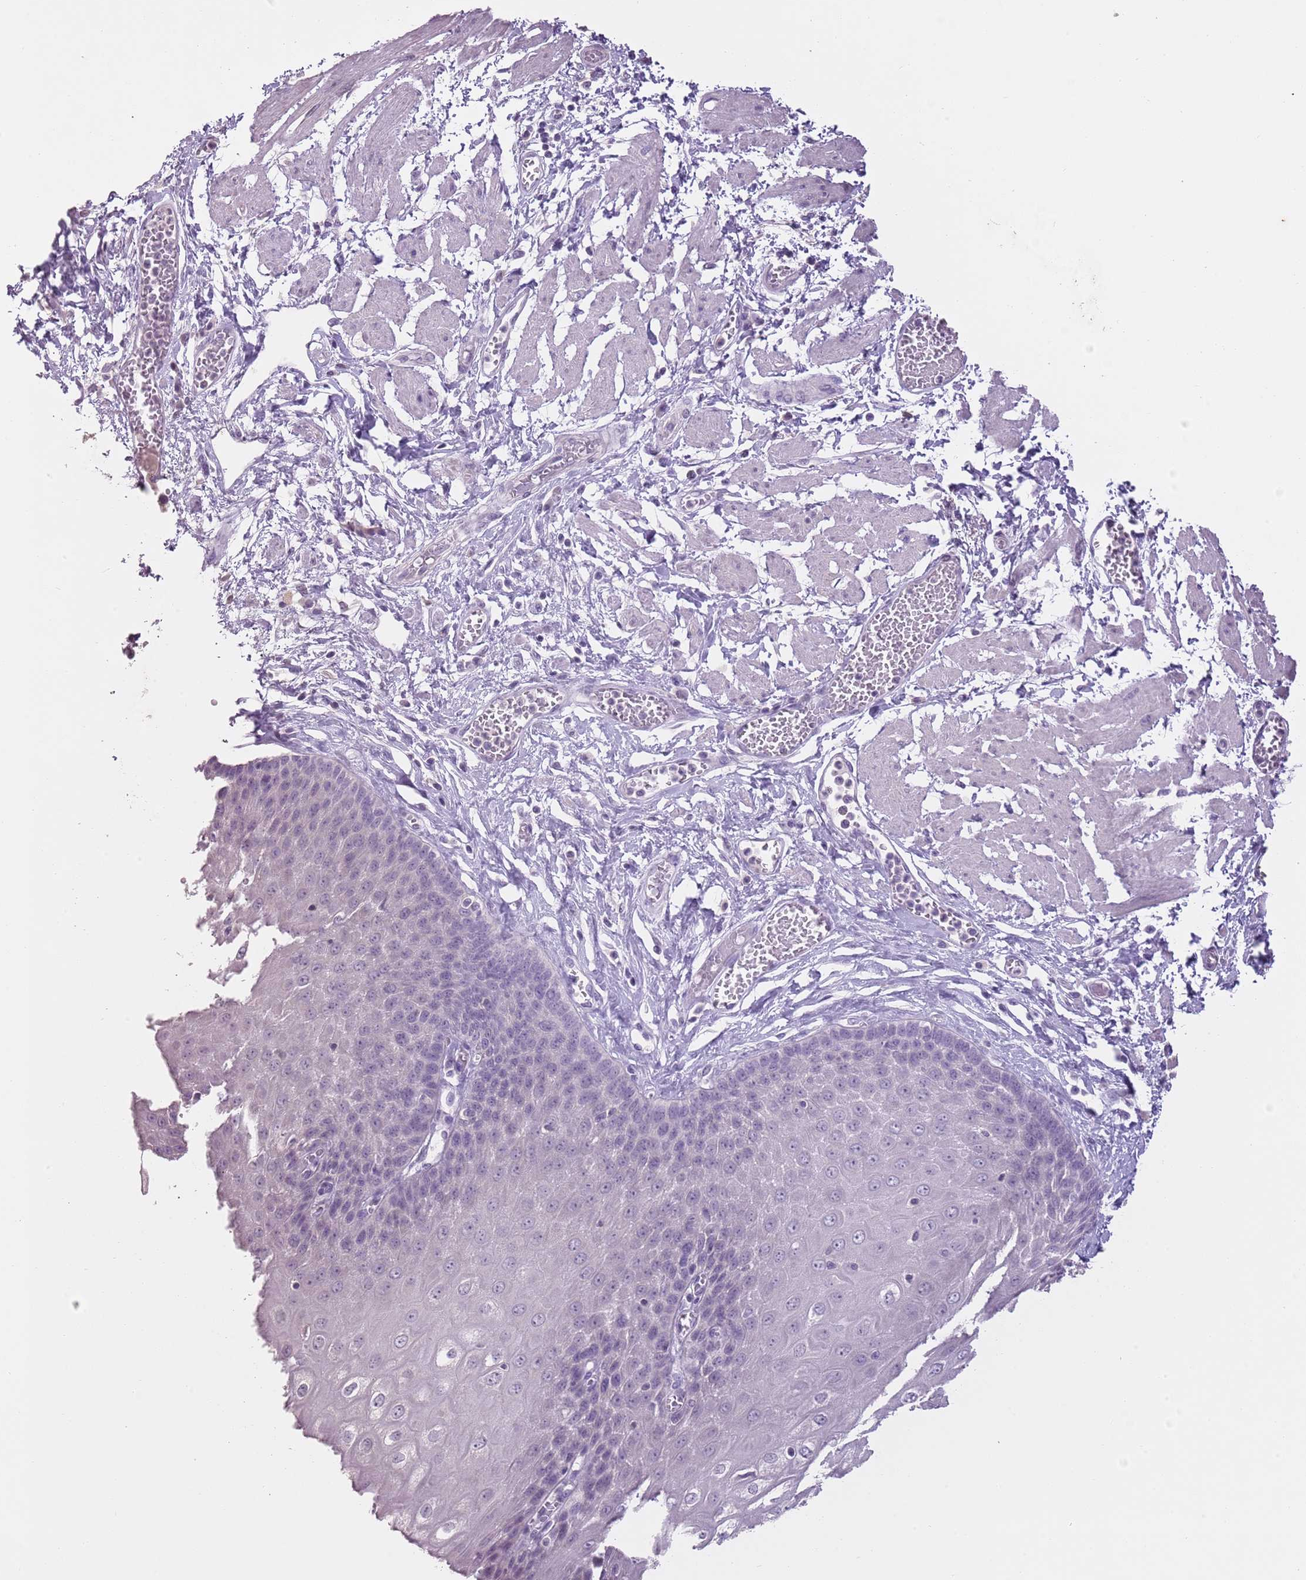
{"staining": {"intensity": "negative", "quantity": "none", "location": "none"}, "tissue": "esophagus", "cell_type": "Squamous epithelial cells", "image_type": "normal", "snomed": [{"axis": "morphology", "description": "Normal tissue, NOS"}, {"axis": "topography", "description": "Esophagus"}], "caption": "This is a histopathology image of IHC staining of normal esophagus, which shows no staining in squamous epithelial cells.", "gene": "SLC35E3", "patient": {"sex": "male", "age": 60}}